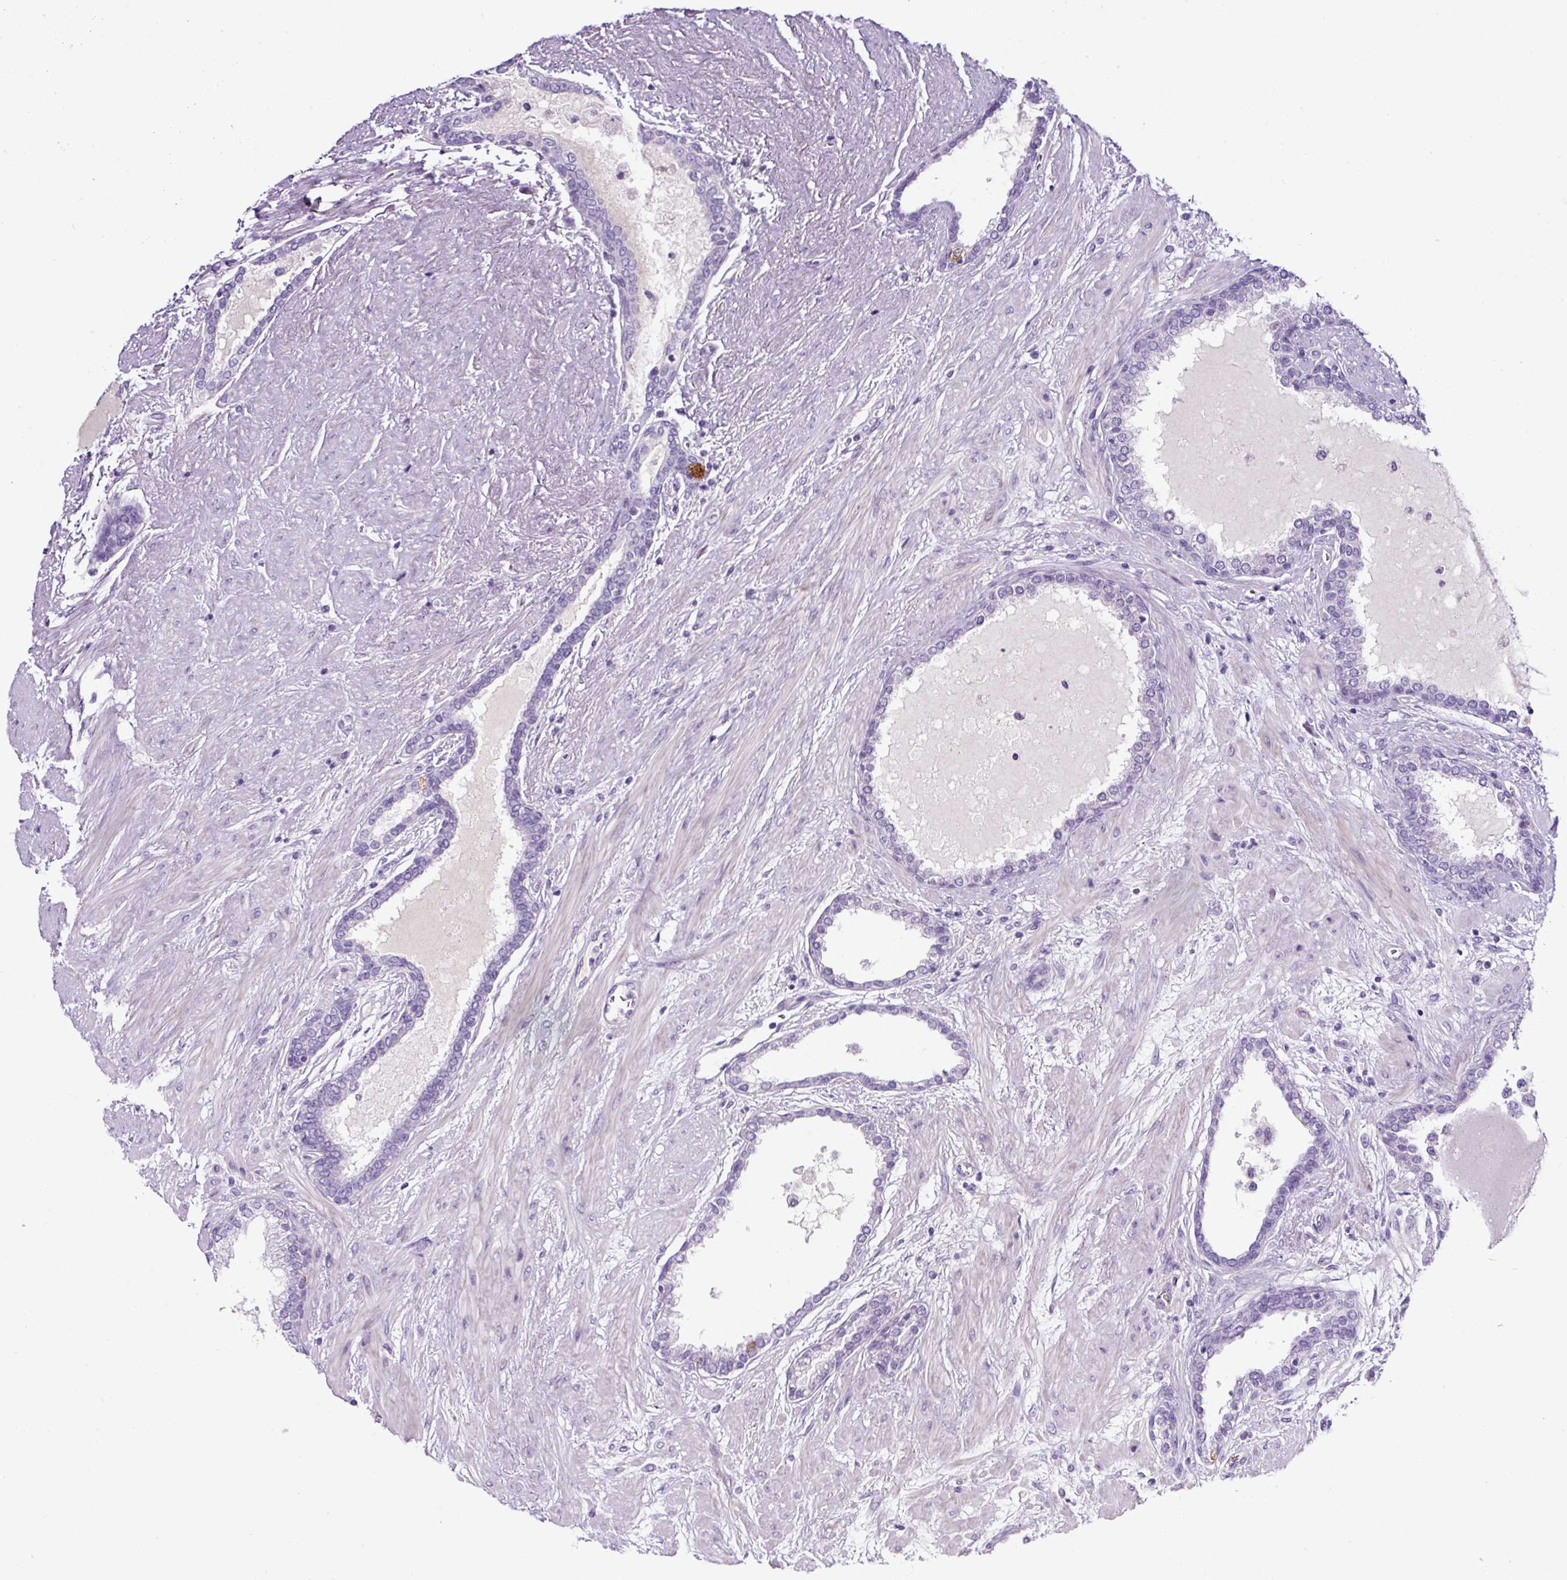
{"staining": {"intensity": "negative", "quantity": "none", "location": "none"}, "tissue": "prostate cancer", "cell_type": "Tumor cells", "image_type": "cancer", "snomed": [{"axis": "morphology", "description": "Adenocarcinoma, High grade"}, {"axis": "topography", "description": "Prostate"}], "caption": "Prostate cancer (adenocarcinoma (high-grade)) was stained to show a protein in brown. There is no significant staining in tumor cells. (DAB (3,3'-diaminobenzidine) IHC, high magnification).", "gene": "OR14A2", "patient": {"sex": "male", "age": 72}}